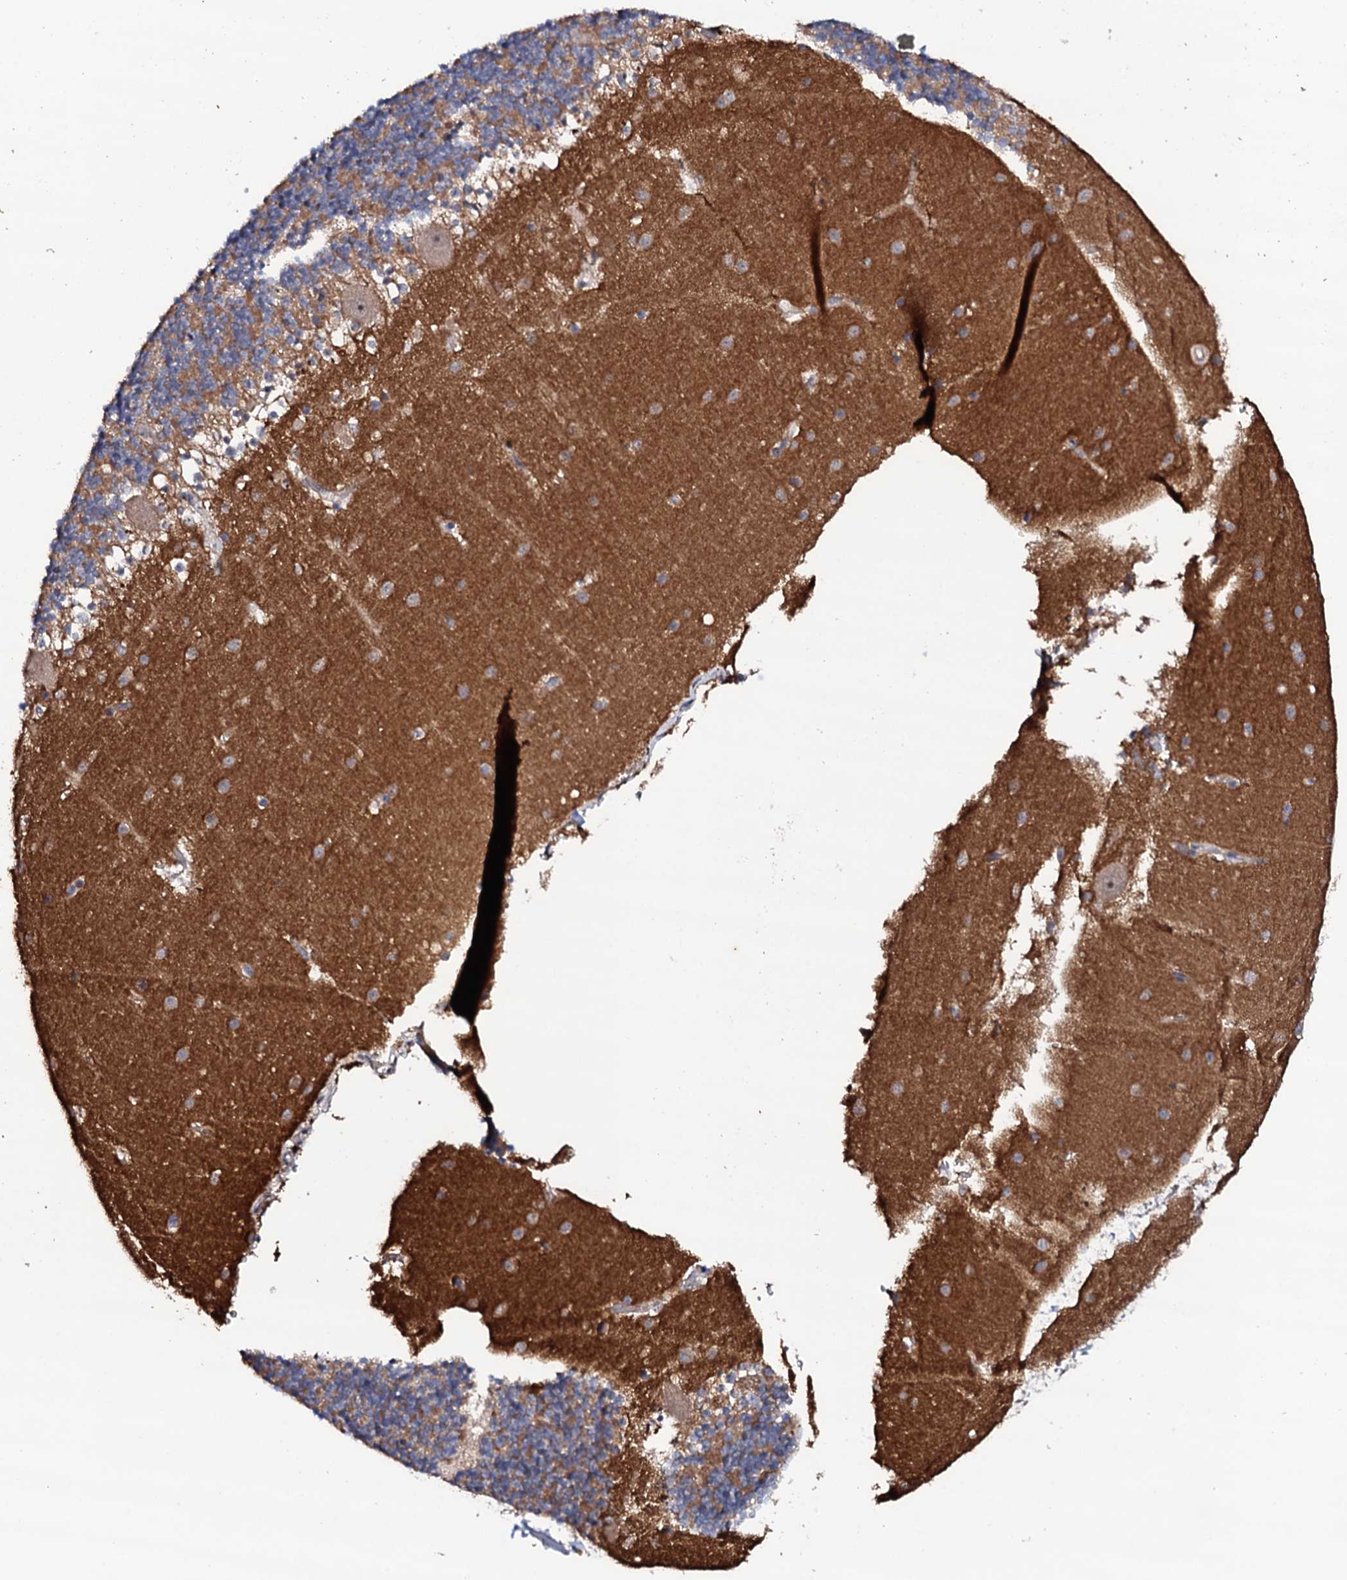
{"staining": {"intensity": "moderate", "quantity": "25%-75%", "location": "cytoplasmic/membranous"}, "tissue": "cerebellum", "cell_type": "Cells in granular layer", "image_type": "normal", "snomed": [{"axis": "morphology", "description": "Normal tissue, NOS"}, {"axis": "topography", "description": "Cerebellum"}], "caption": "Moderate cytoplasmic/membranous positivity for a protein is identified in about 25%-75% of cells in granular layer of unremarkable cerebellum using immunohistochemistry.", "gene": "CIAO2A", "patient": {"sex": "male", "age": 54}}